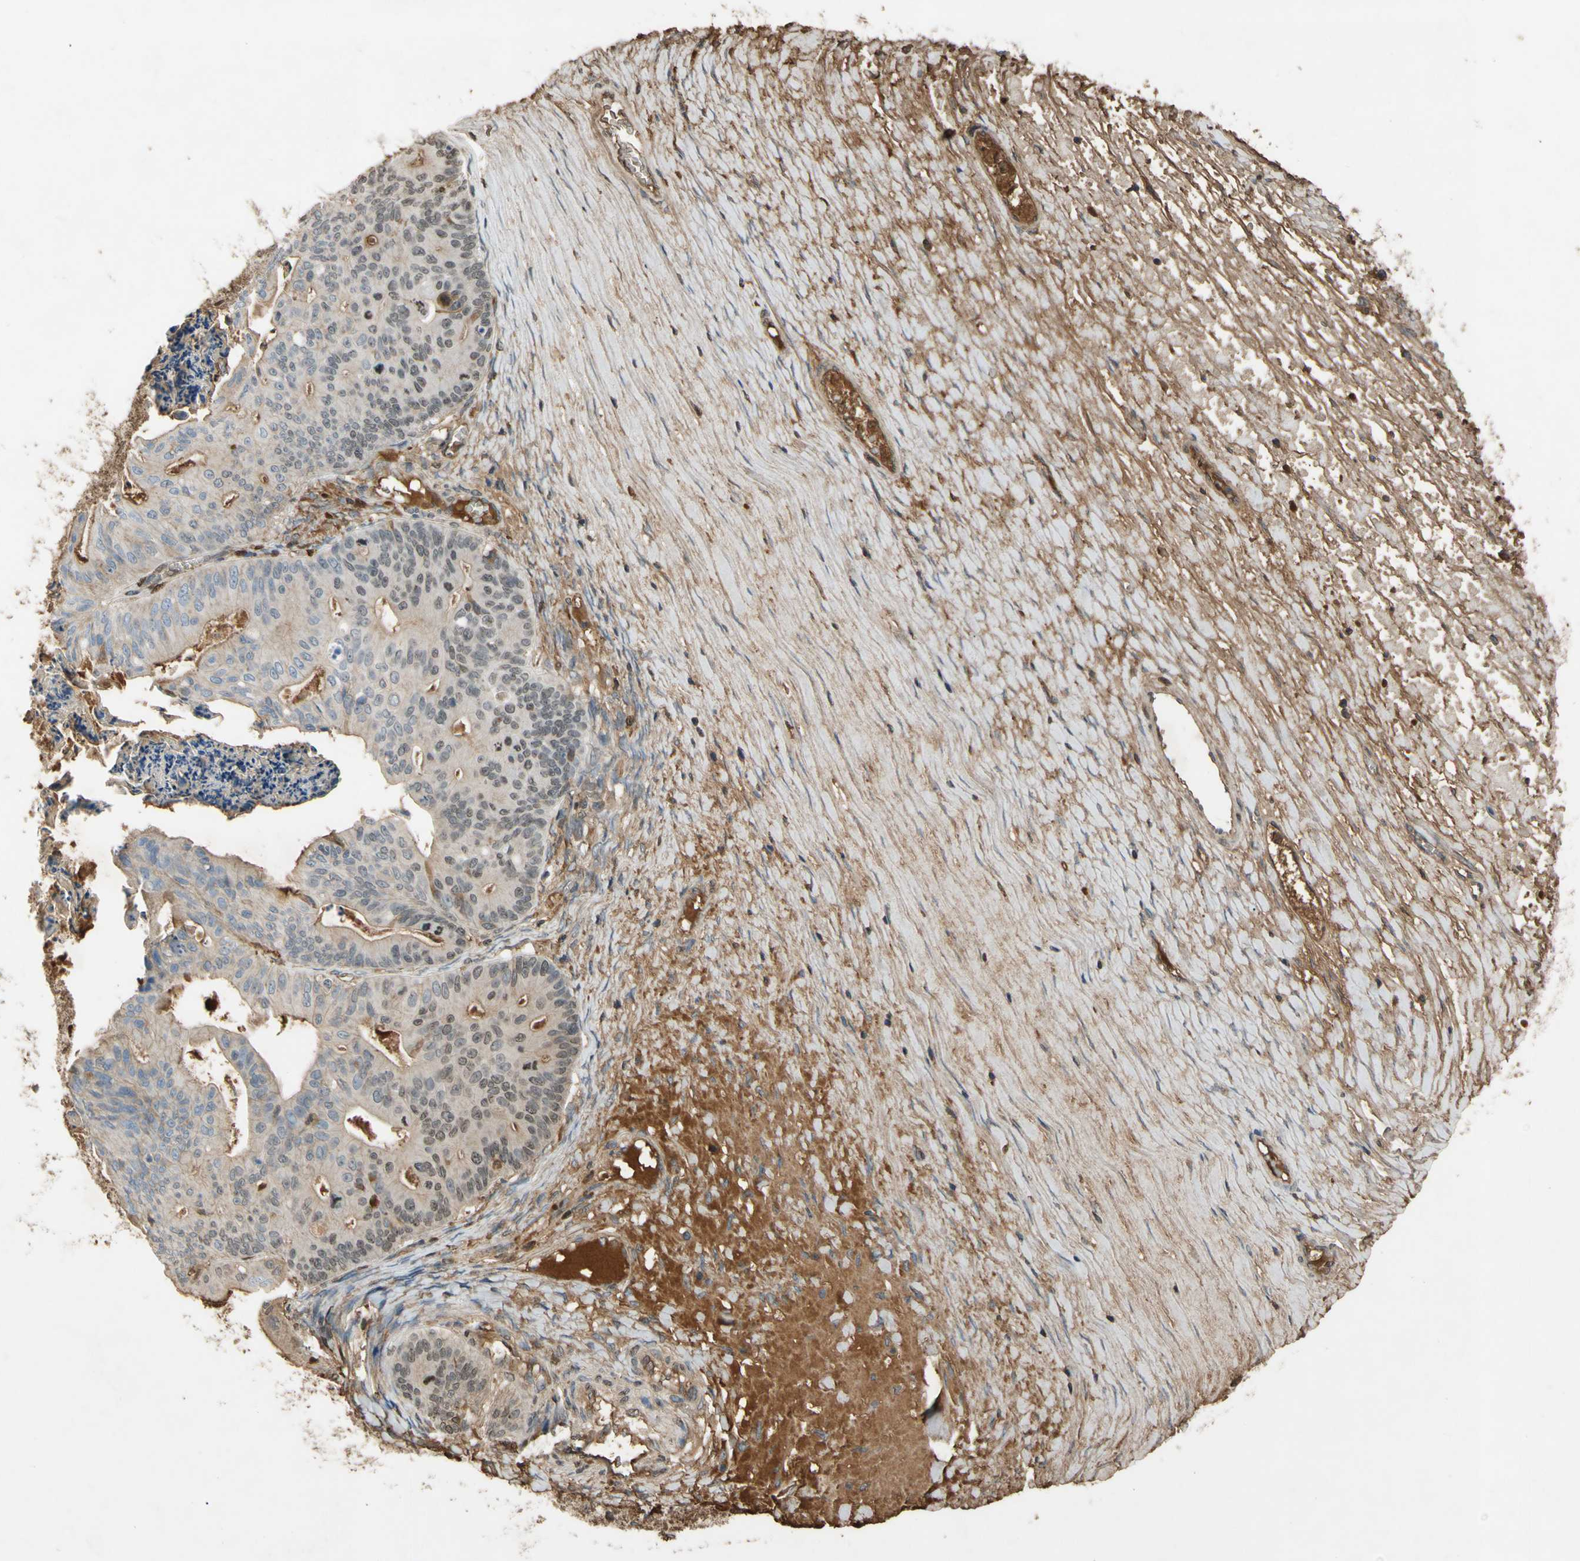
{"staining": {"intensity": "weak", "quantity": ">75%", "location": "cytoplasmic/membranous"}, "tissue": "ovarian cancer", "cell_type": "Tumor cells", "image_type": "cancer", "snomed": [{"axis": "morphology", "description": "Cystadenocarcinoma, mucinous, NOS"}, {"axis": "topography", "description": "Ovary"}], "caption": "Ovarian cancer (mucinous cystadenocarcinoma) was stained to show a protein in brown. There is low levels of weak cytoplasmic/membranous positivity in approximately >75% of tumor cells. The protein is stained brown, and the nuclei are stained in blue (DAB IHC with brightfield microscopy, high magnification).", "gene": "TIMP2", "patient": {"sex": "female", "age": 37}}